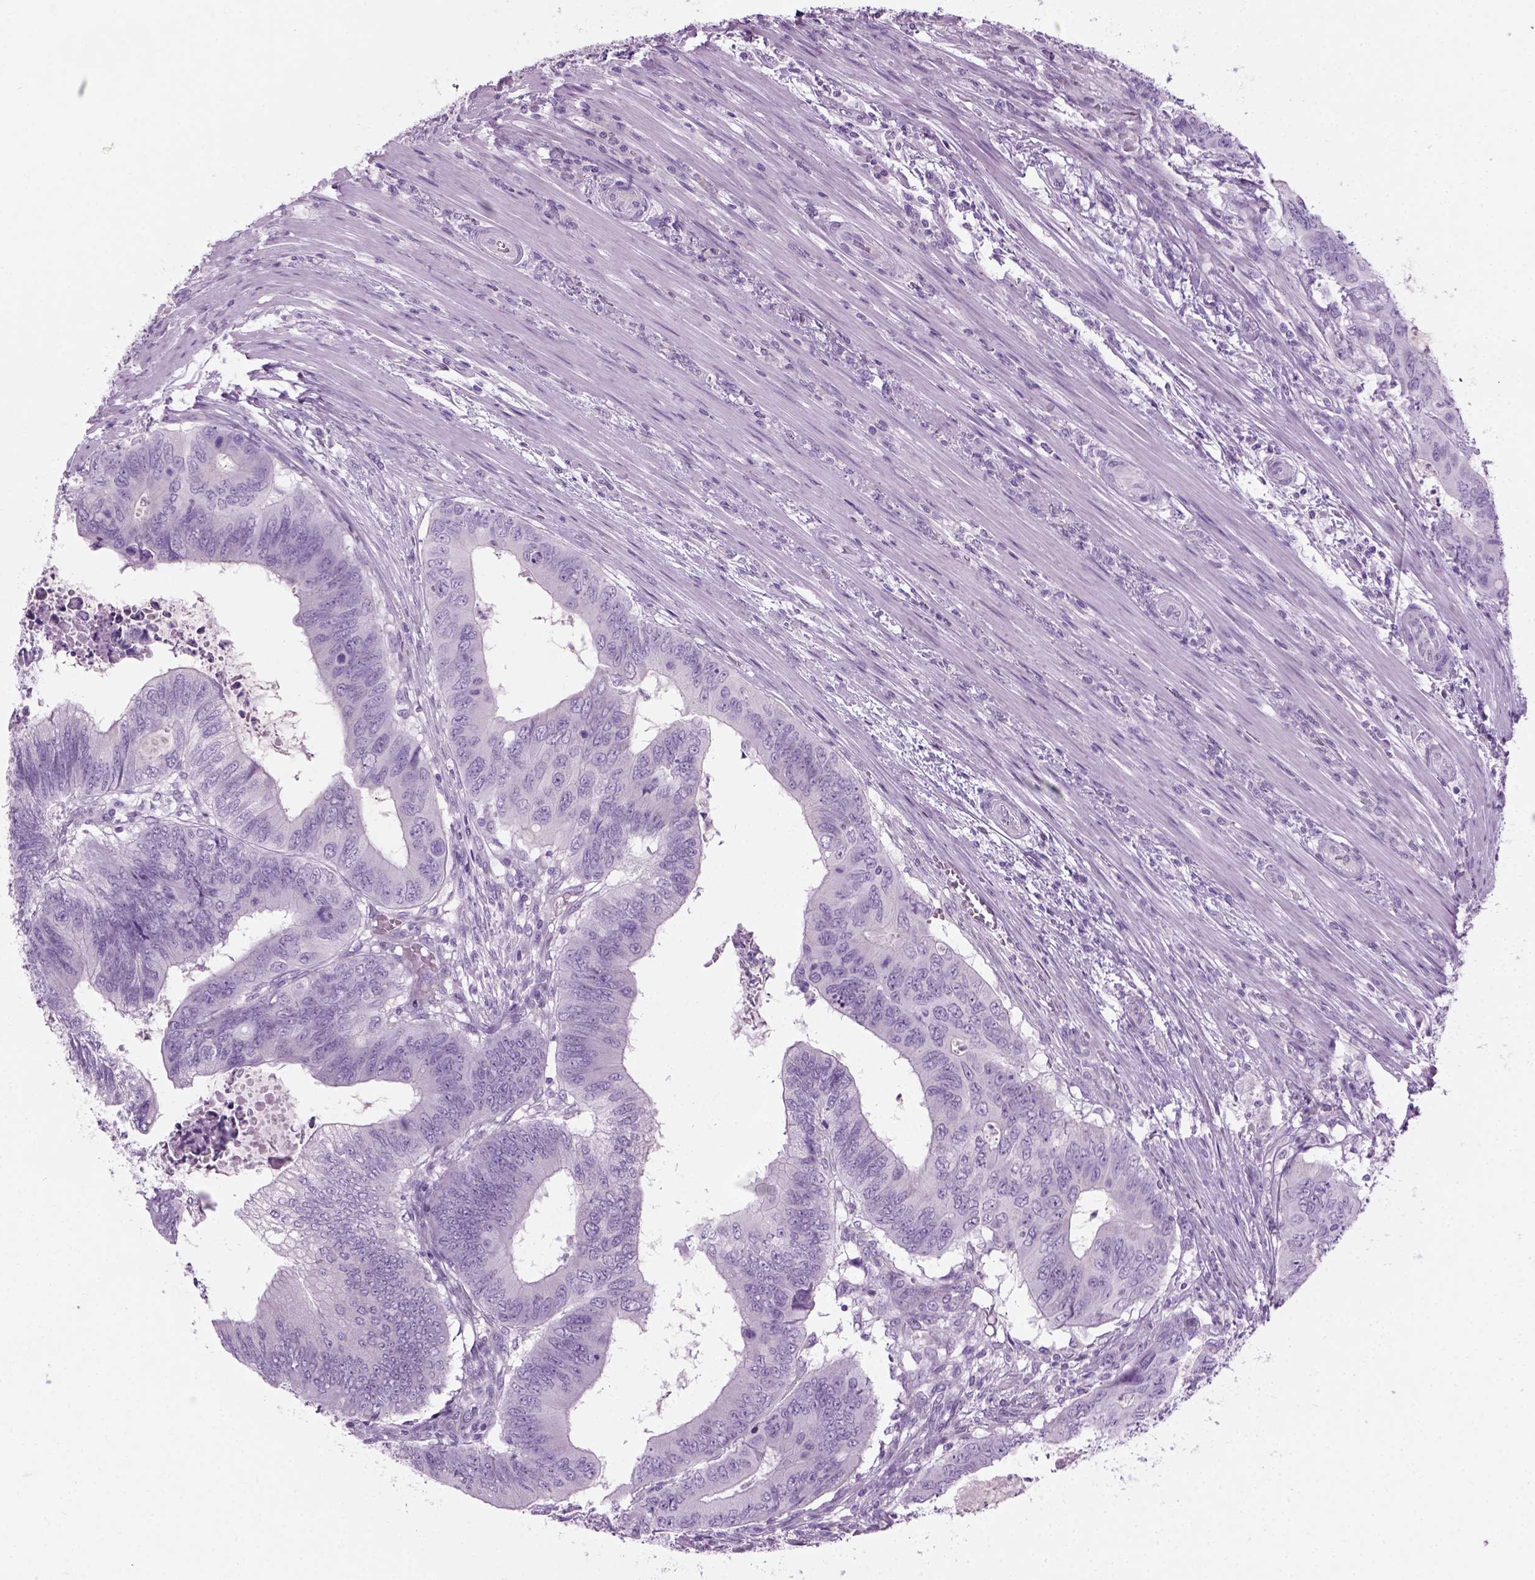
{"staining": {"intensity": "negative", "quantity": "none", "location": "none"}, "tissue": "colorectal cancer", "cell_type": "Tumor cells", "image_type": "cancer", "snomed": [{"axis": "morphology", "description": "Adenocarcinoma, NOS"}, {"axis": "topography", "description": "Colon"}], "caption": "Immunohistochemistry (IHC) of colorectal adenocarcinoma reveals no staining in tumor cells.", "gene": "CIBAR2", "patient": {"sex": "male", "age": 53}}